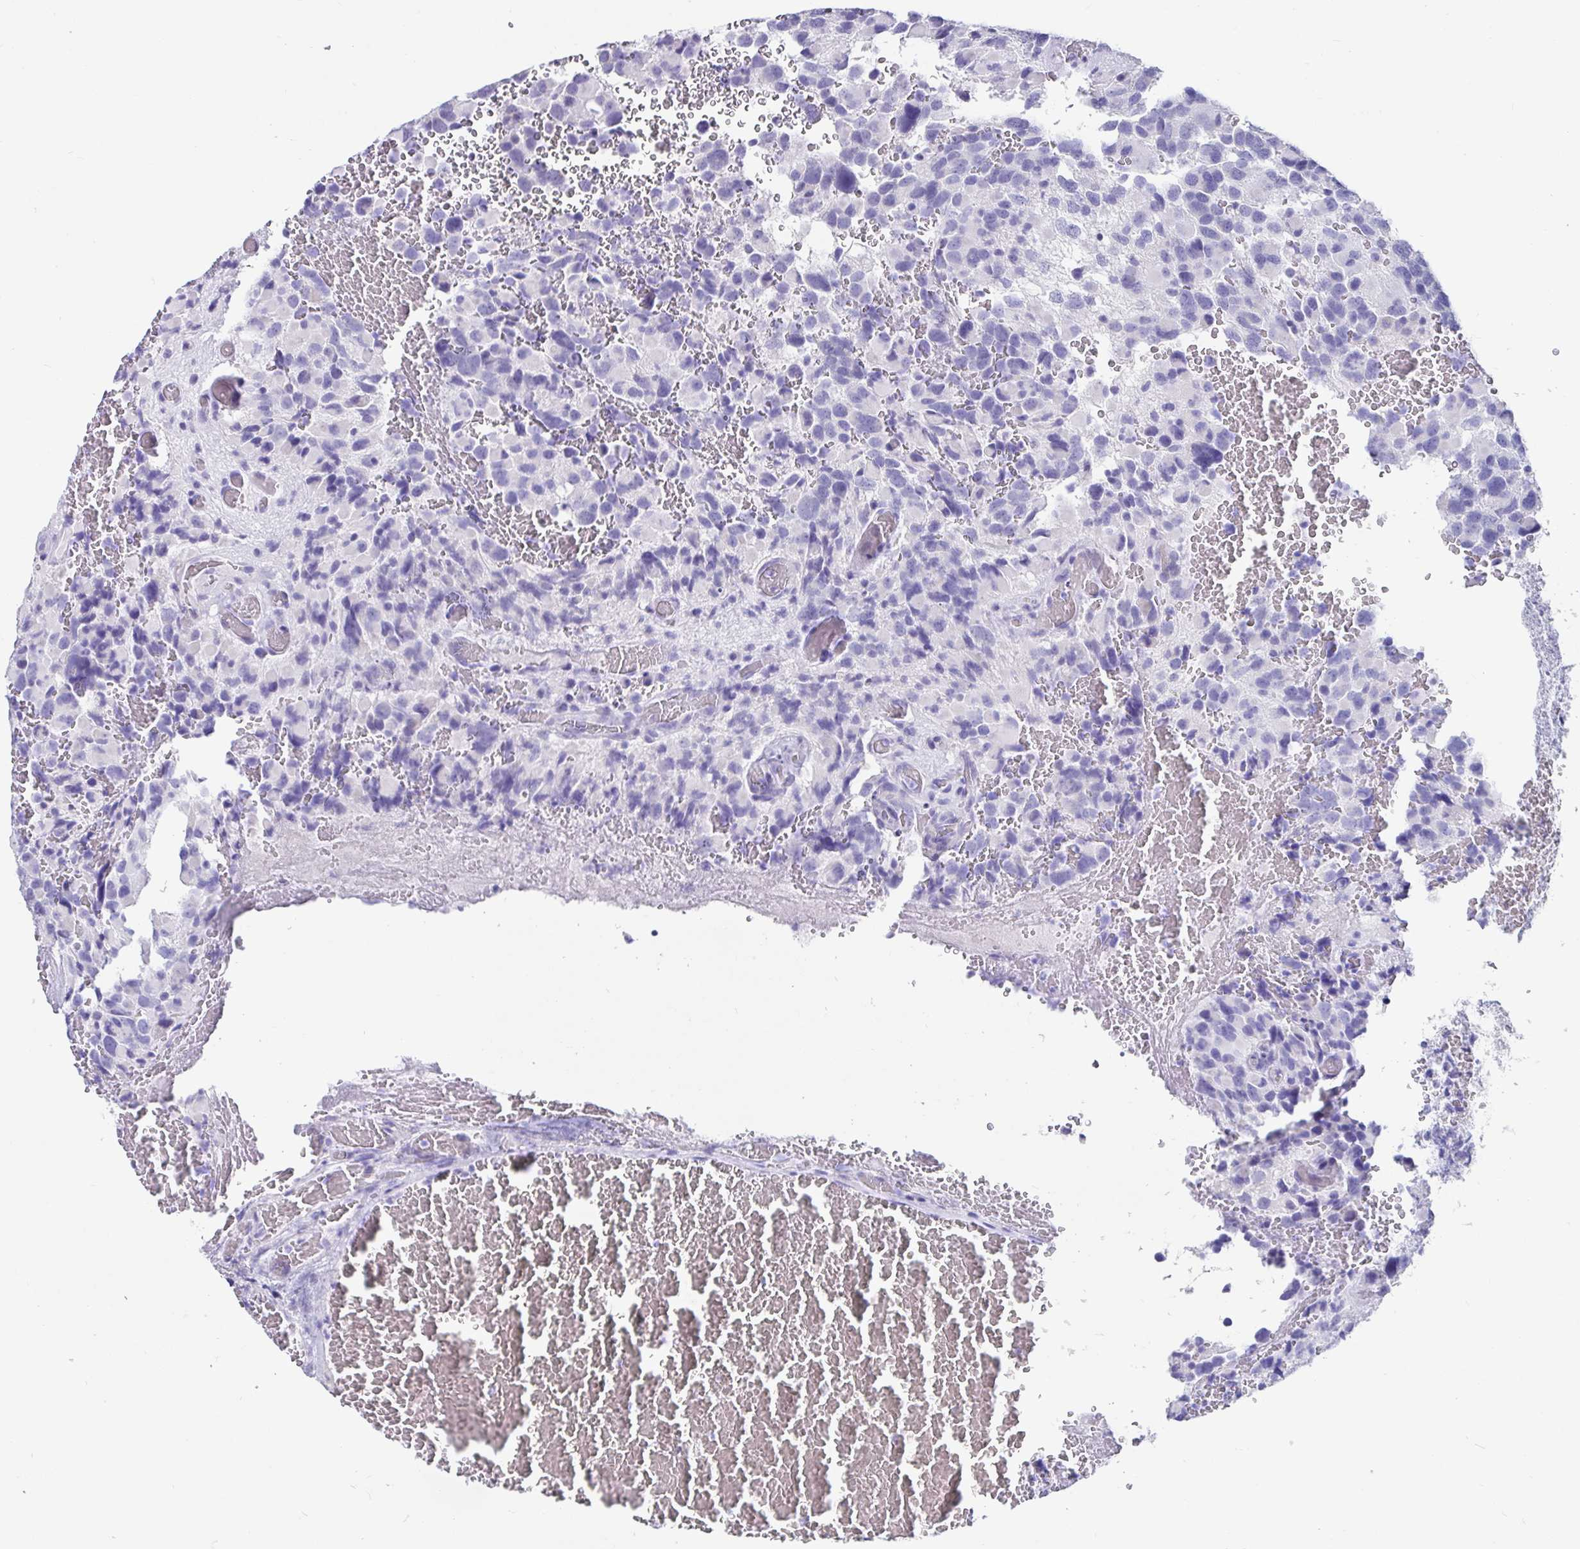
{"staining": {"intensity": "negative", "quantity": "none", "location": "none"}, "tissue": "glioma", "cell_type": "Tumor cells", "image_type": "cancer", "snomed": [{"axis": "morphology", "description": "Glioma, malignant, High grade"}, {"axis": "topography", "description": "Brain"}], "caption": "DAB (3,3'-diaminobenzidine) immunohistochemical staining of human malignant glioma (high-grade) displays no significant expression in tumor cells.", "gene": "ZPBP2", "patient": {"sex": "female", "age": 40}}